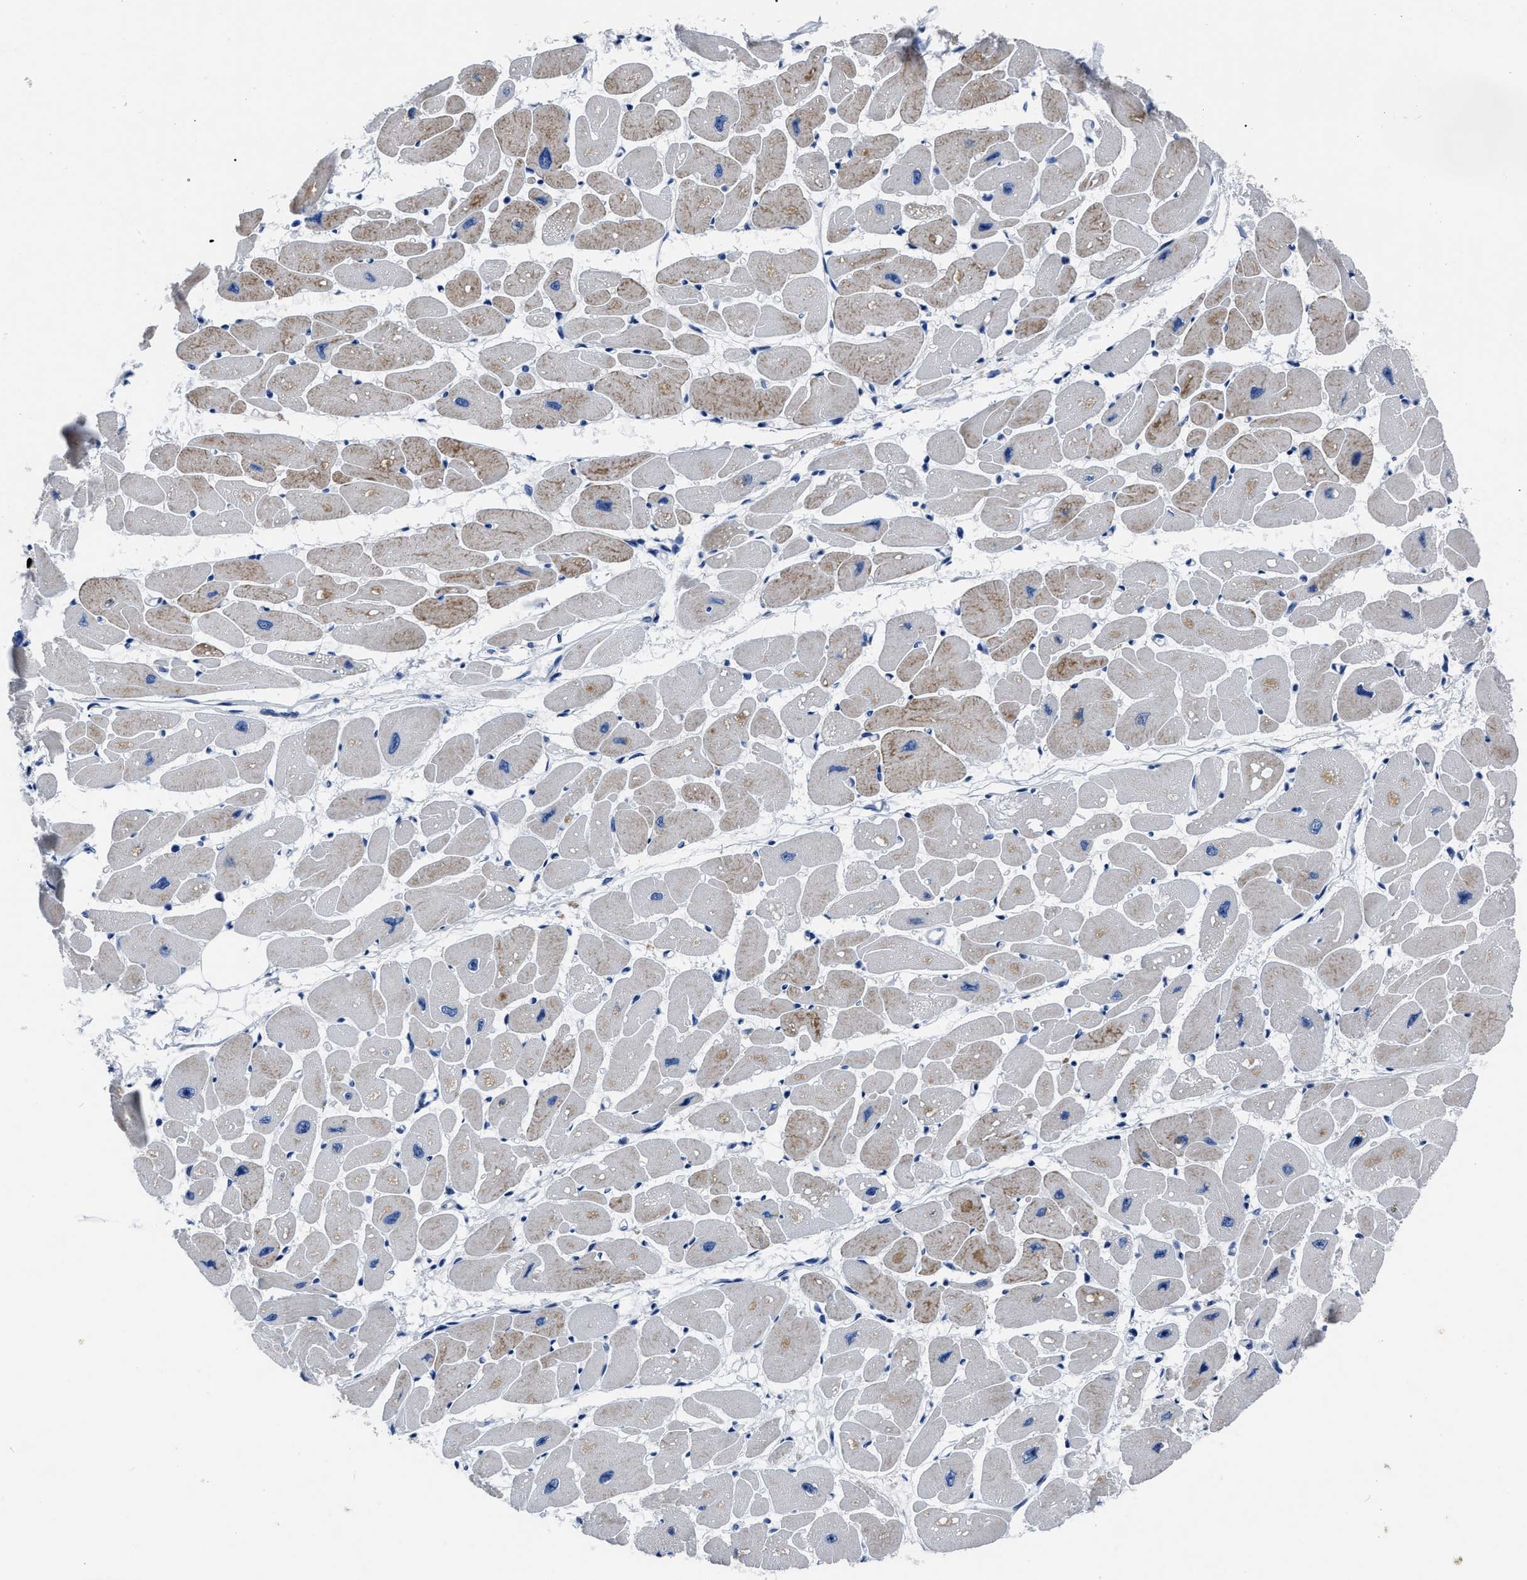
{"staining": {"intensity": "moderate", "quantity": "<25%", "location": "cytoplasmic/membranous"}, "tissue": "heart muscle", "cell_type": "Cardiomyocytes", "image_type": "normal", "snomed": [{"axis": "morphology", "description": "Normal tissue, NOS"}, {"axis": "topography", "description": "Heart"}], "caption": "A brown stain labels moderate cytoplasmic/membranous positivity of a protein in cardiomyocytes of unremarkable human heart muscle. Using DAB (brown) and hematoxylin (blue) stains, captured at high magnification using brightfield microscopy.", "gene": "MOV10L1", "patient": {"sex": "female", "age": 54}}